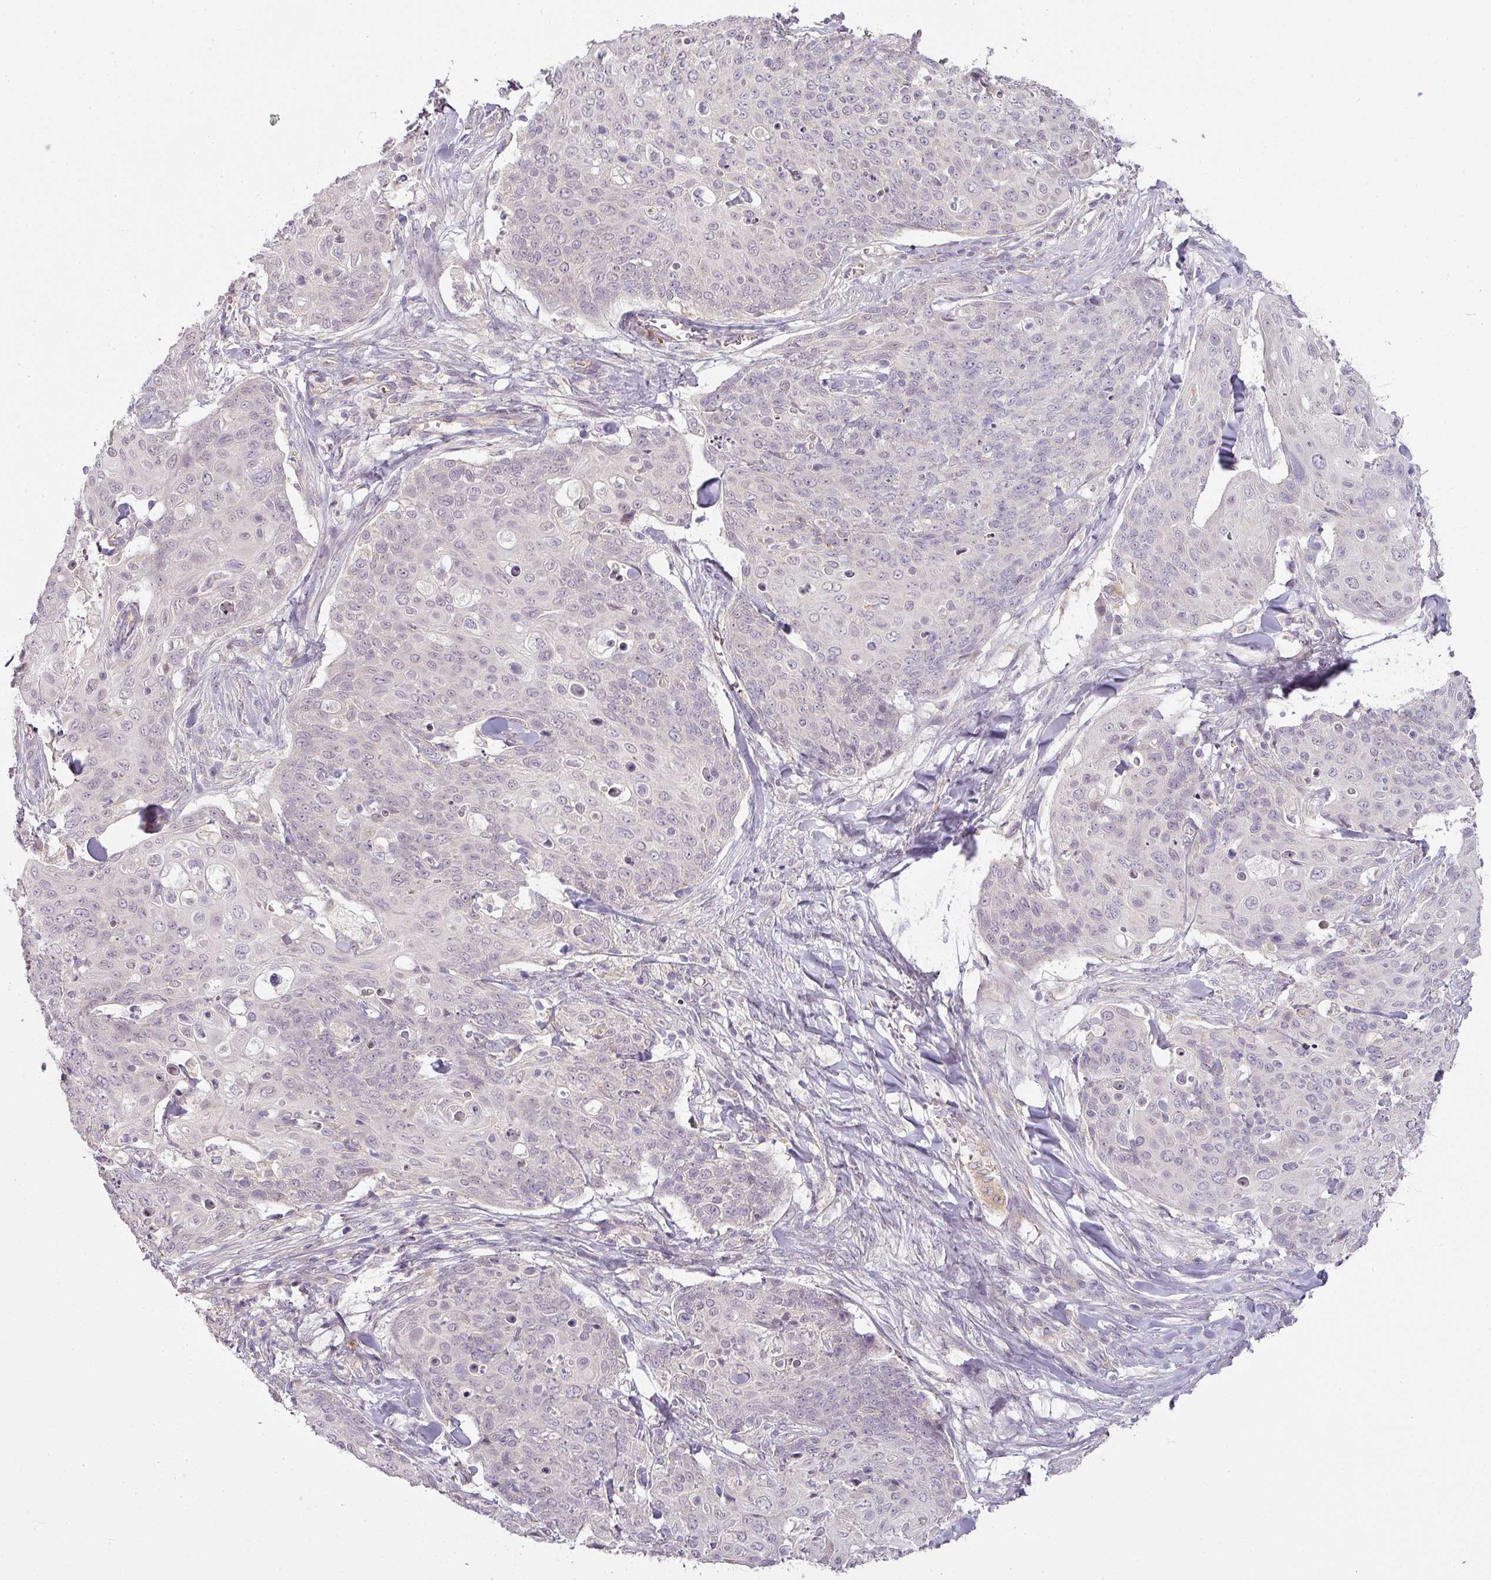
{"staining": {"intensity": "weak", "quantity": "<25%", "location": "cytoplasmic/membranous"}, "tissue": "skin cancer", "cell_type": "Tumor cells", "image_type": "cancer", "snomed": [{"axis": "morphology", "description": "Squamous cell carcinoma, NOS"}, {"axis": "topography", "description": "Skin"}, {"axis": "topography", "description": "Vulva"}], "caption": "A photomicrograph of human skin cancer is negative for staining in tumor cells.", "gene": "LY75", "patient": {"sex": "female", "age": 85}}